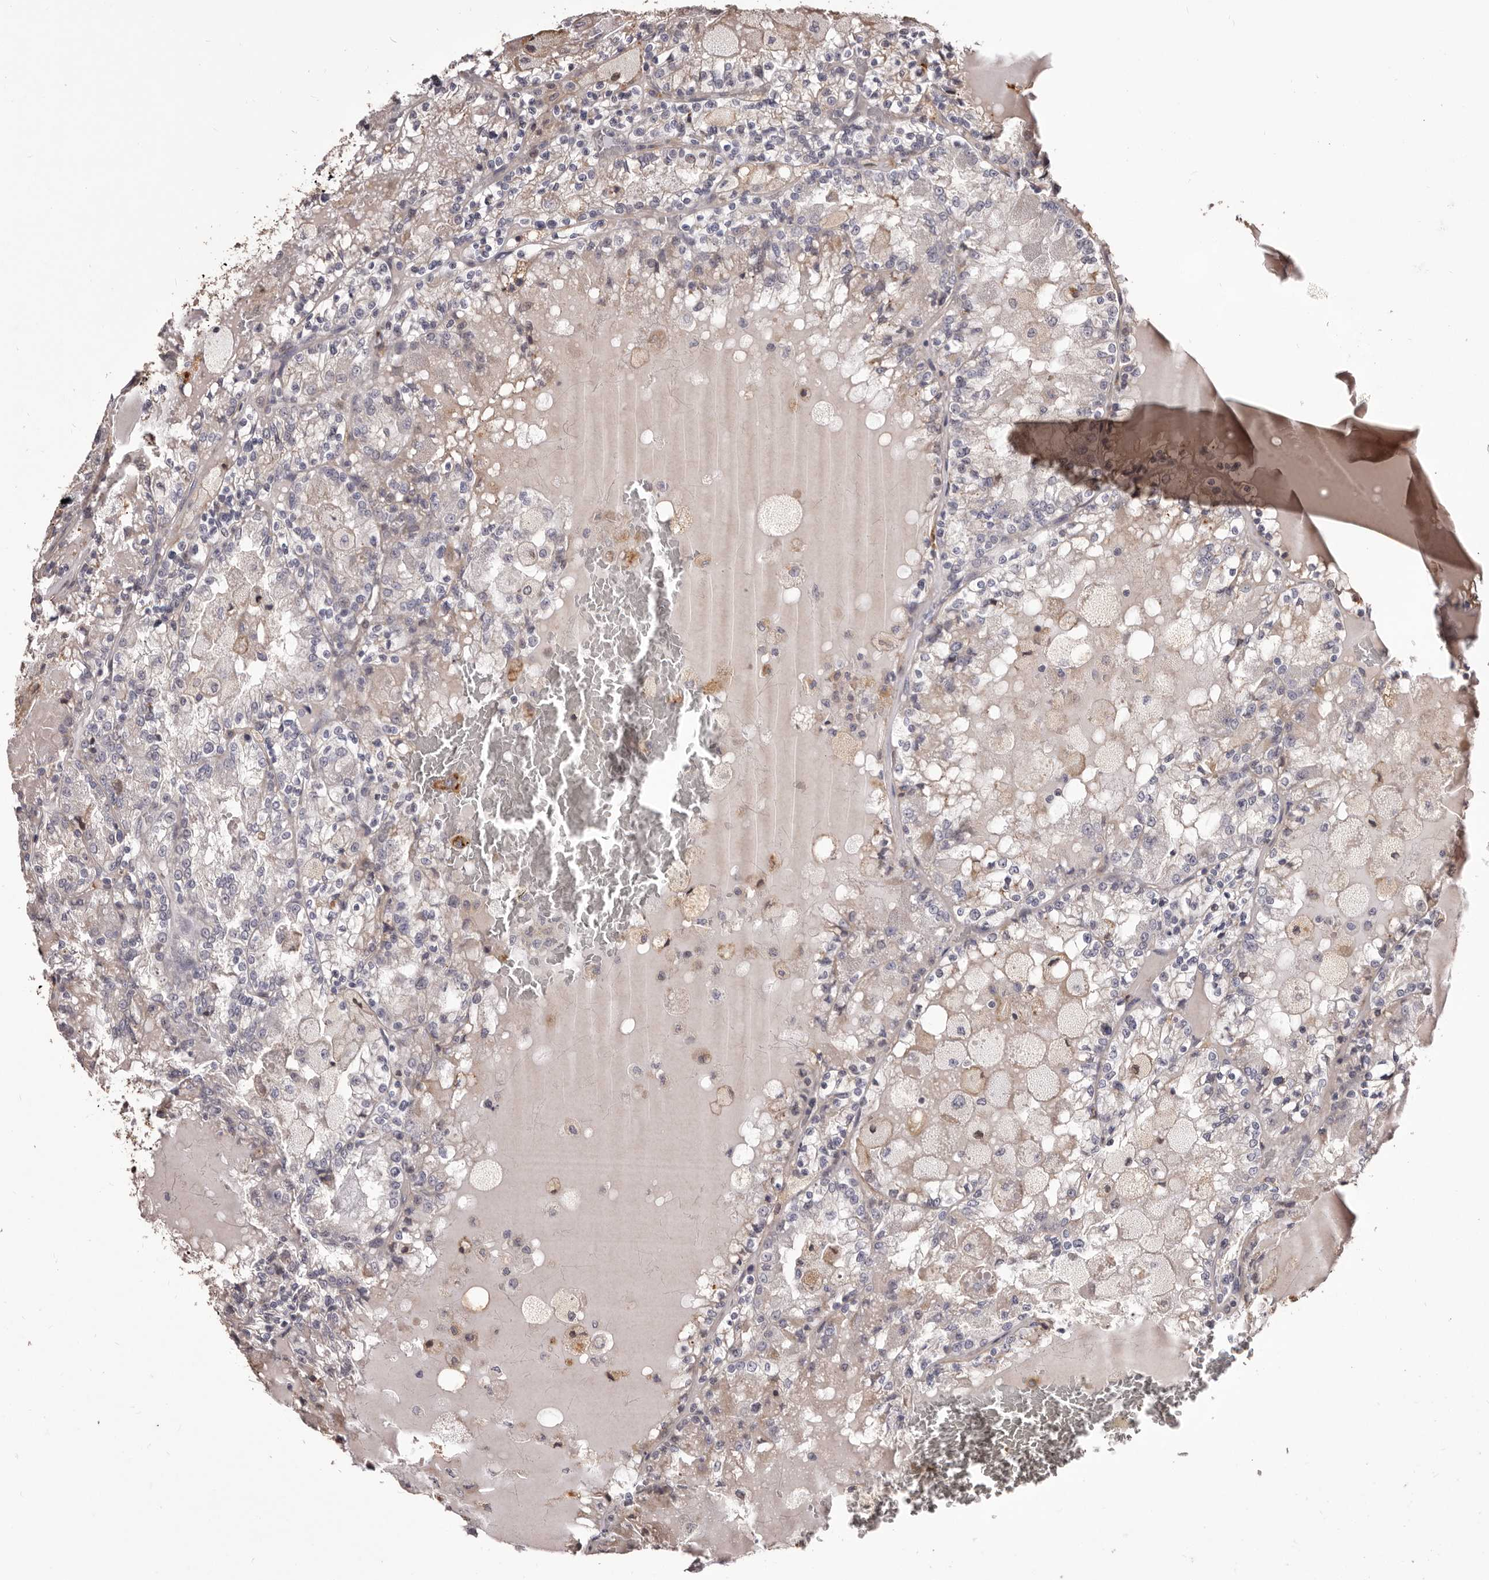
{"staining": {"intensity": "negative", "quantity": "none", "location": "none"}, "tissue": "renal cancer", "cell_type": "Tumor cells", "image_type": "cancer", "snomed": [{"axis": "morphology", "description": "Adenocarcinoma, NOS"}, {"axis": "topography", "description": "Kidney"}], "caption": "Renal cancer (adenocarcinoma) was stained to show a protein in brown. There is no significant expression in tumor cells.", "gene": "ALPK1", "patient": {"sex": "female", "age": 56}}